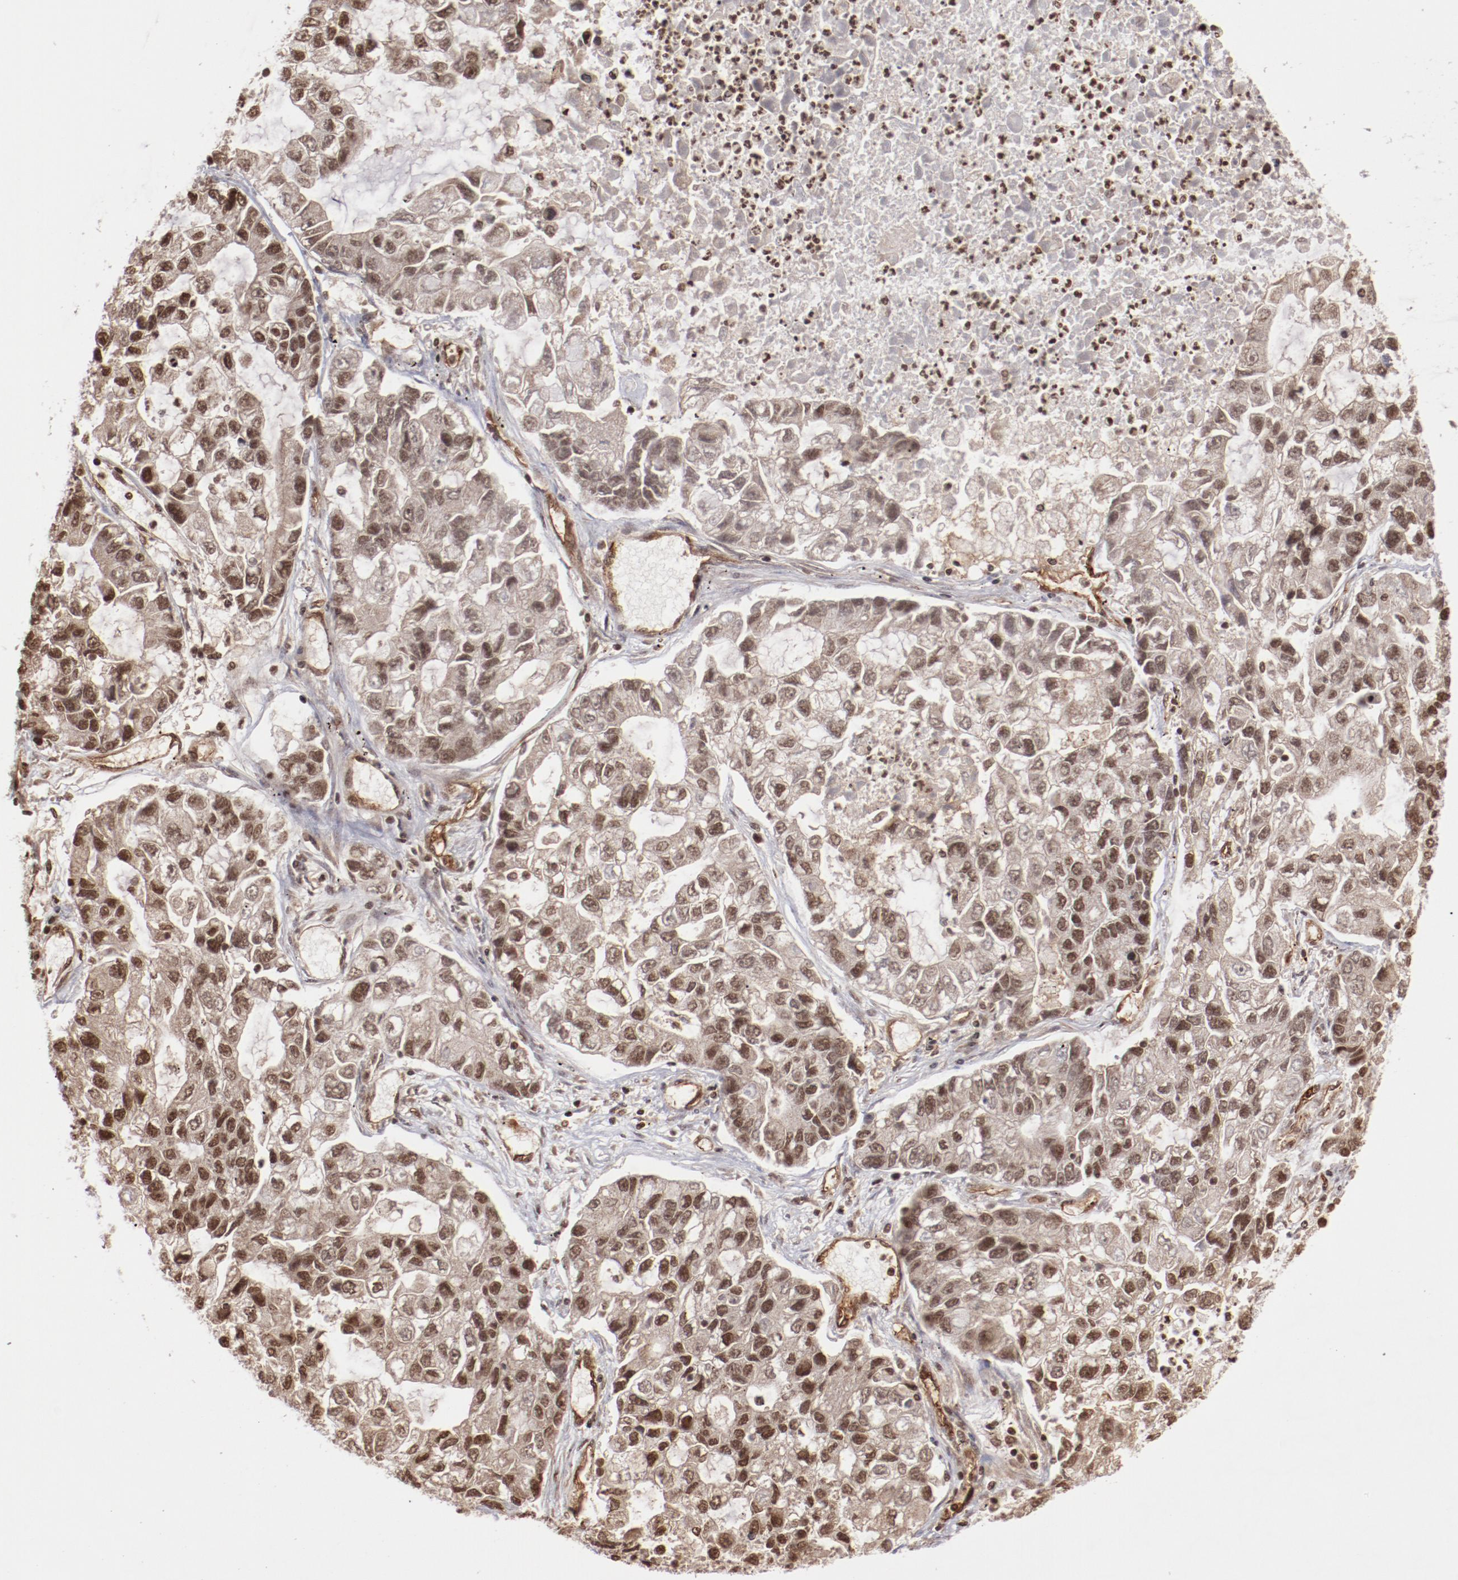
{"staining": {"intensity": "moderate", "quantity": ">75%", "location": "nuclear"}, "tissue": "lung cancer", "cell_type": "Tumor cells", "image_type": "cancer", "snomed": [{"axis": "morphology", "description": "Adenocarcinoma, NOS"}, {"axis": "topography", "description": "Lung"}], "caption": "Human lung cancer (adenocarcinoma) stained with a protein marker displays moderate staining in tumor cells.", "gene": "ABL2", "patient": {"sex": "female", "age": 51}}